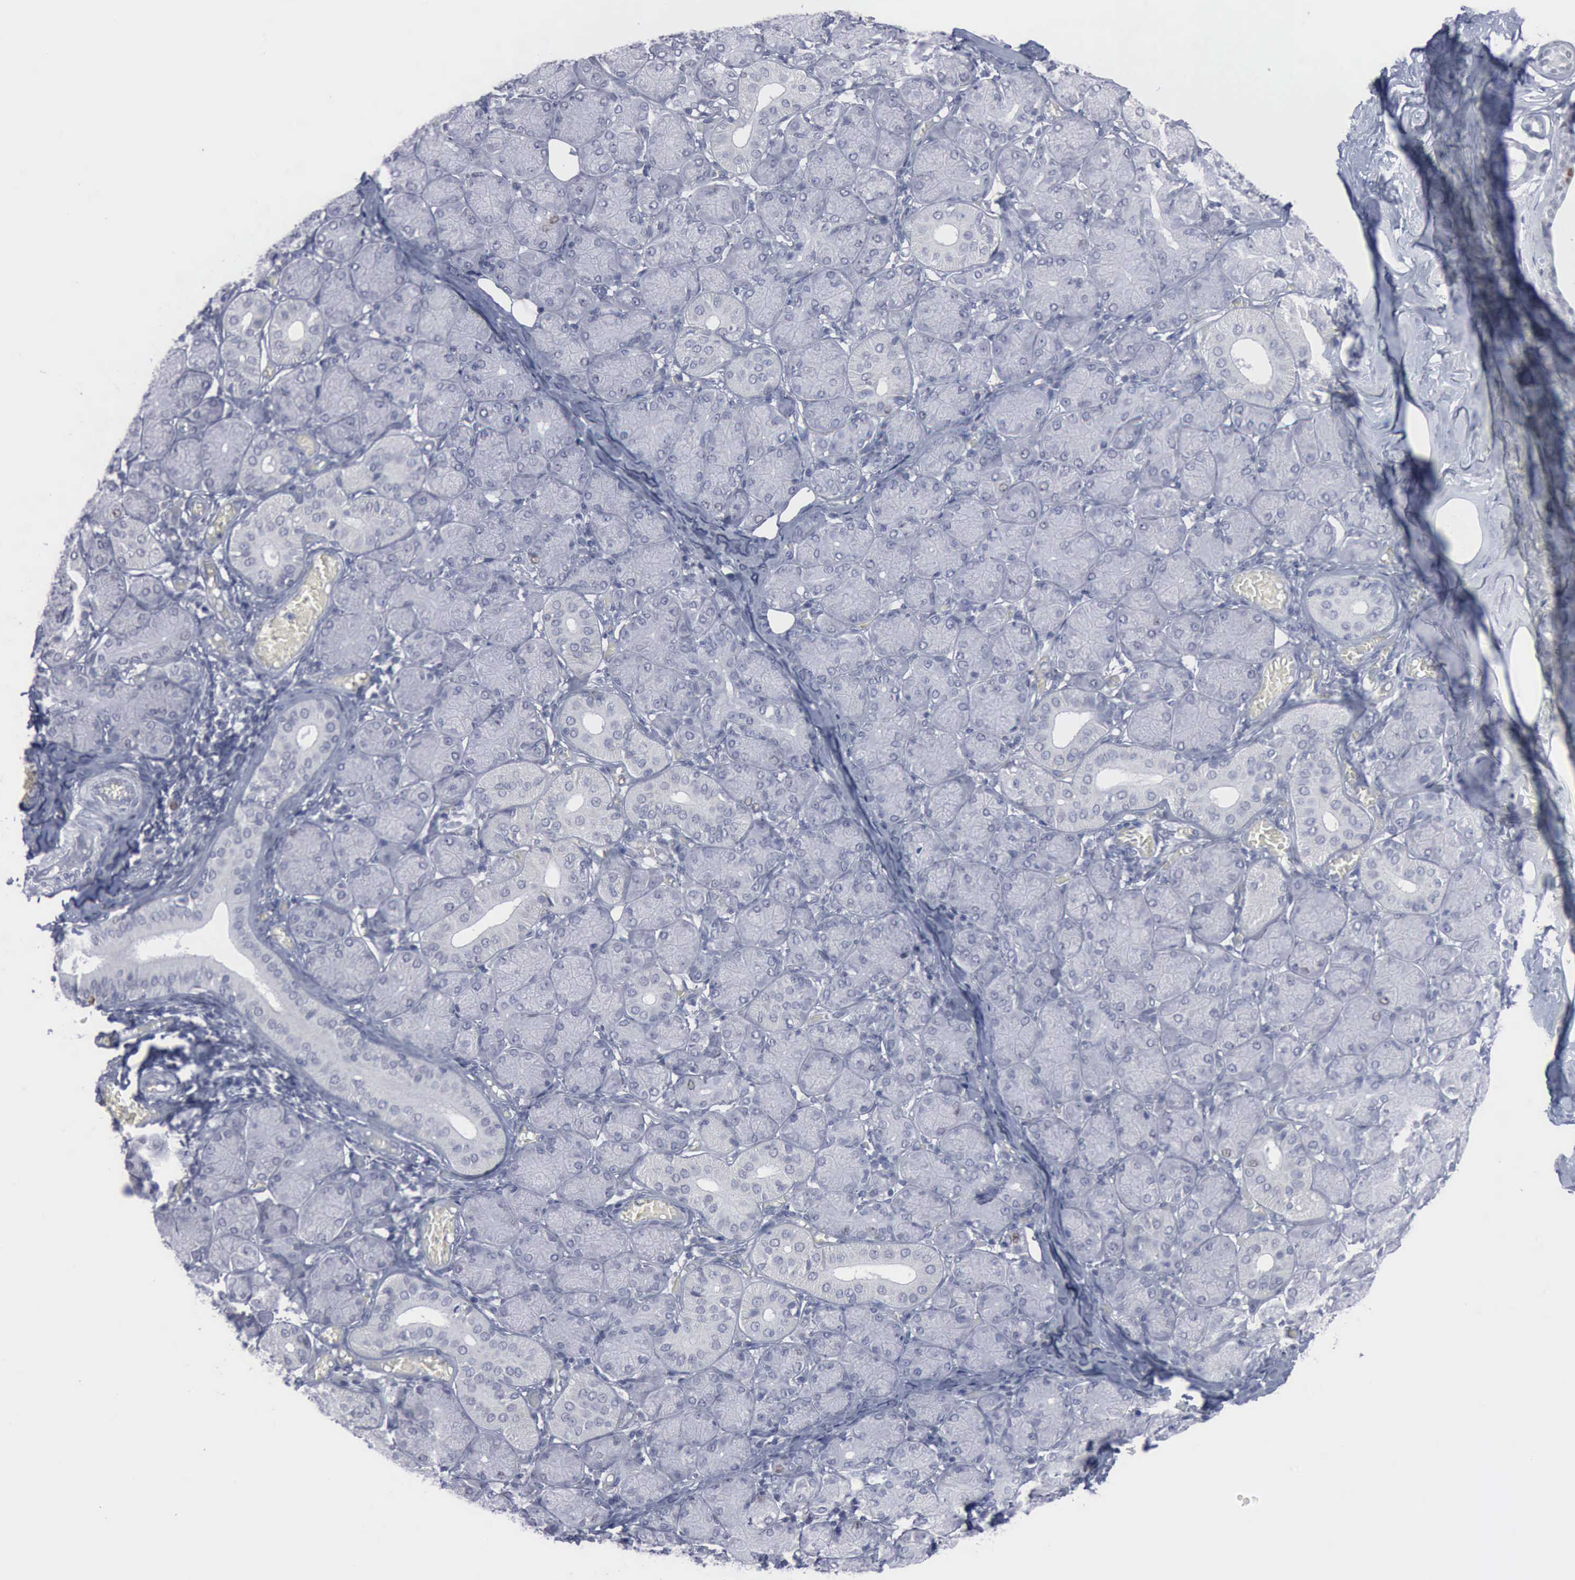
{"staining": {"intensity": "negative", "quantity": "none", "location": "none"}, "tissue": "salivary gland", "cell_type": "Glandular cells", "image_type": "normal", "snomed": [{"axis": "morphology", "description": "Normal tissue, NOS"}, {"axis": "topography", "description": "Salivary gland"}], "caption": "Salivary gland stained for a protein using IHC displays no expression glandular cells.", "gene": "MCM5", "patient": {"sex": "female", "age": 24}}